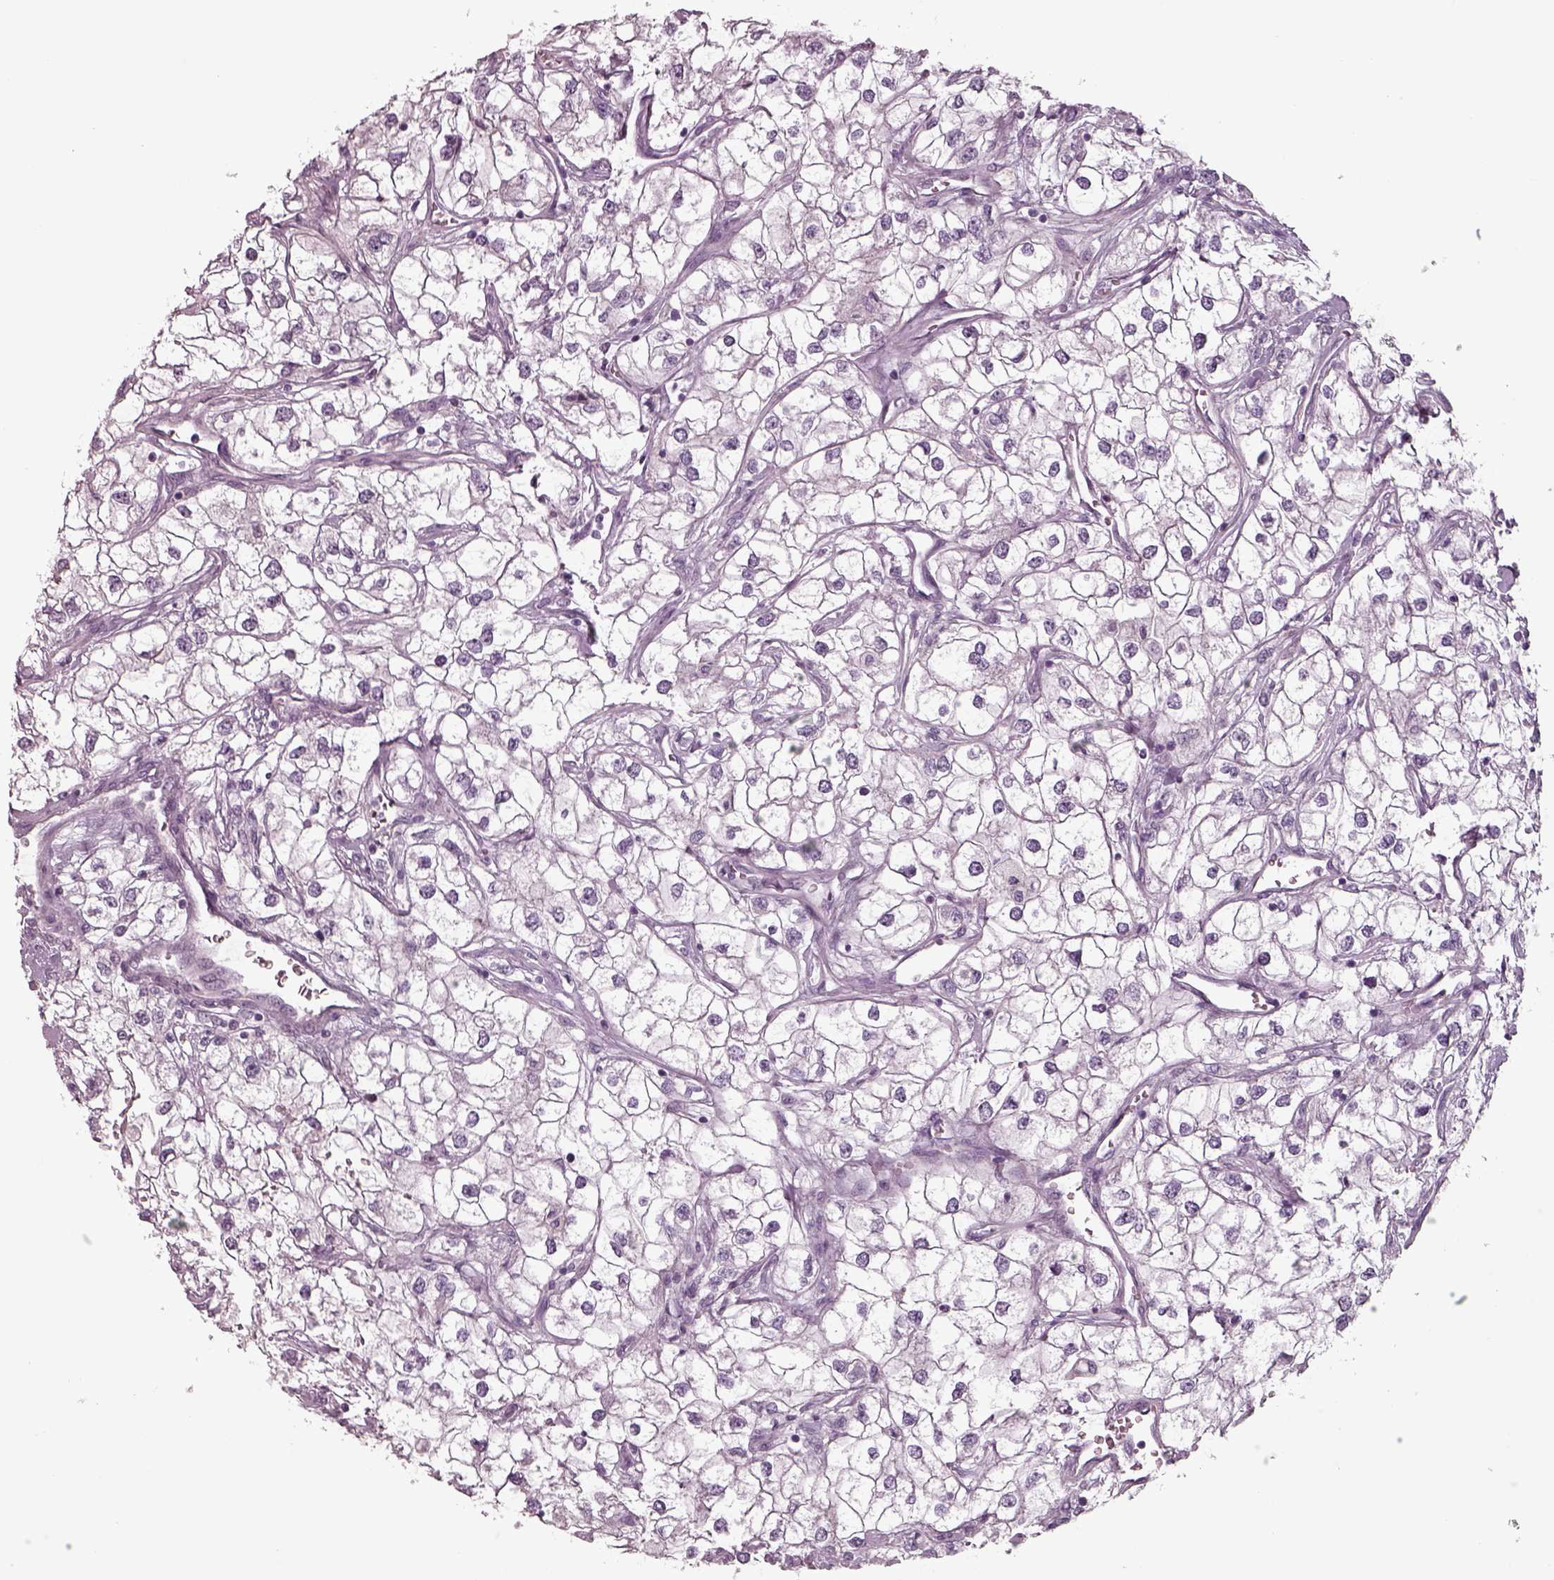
{"staining": {"intensity": "negative", "quantity": "none", "location": "none"}, "tissue": "renal cancer", "cell_type": "Tumor cells", "image_type": "cancer", "snomed": [{"axis": "morphology", "description": "Adenocarcinoma, NOS"}, {"axis": "topography", "description": "Kidney"}], "caption": "A micrograph of human renal cancer is negative for staining in tumor cells.", "gene": "SEPTIN14", "patient": {"sex": "male", "age": 59}}